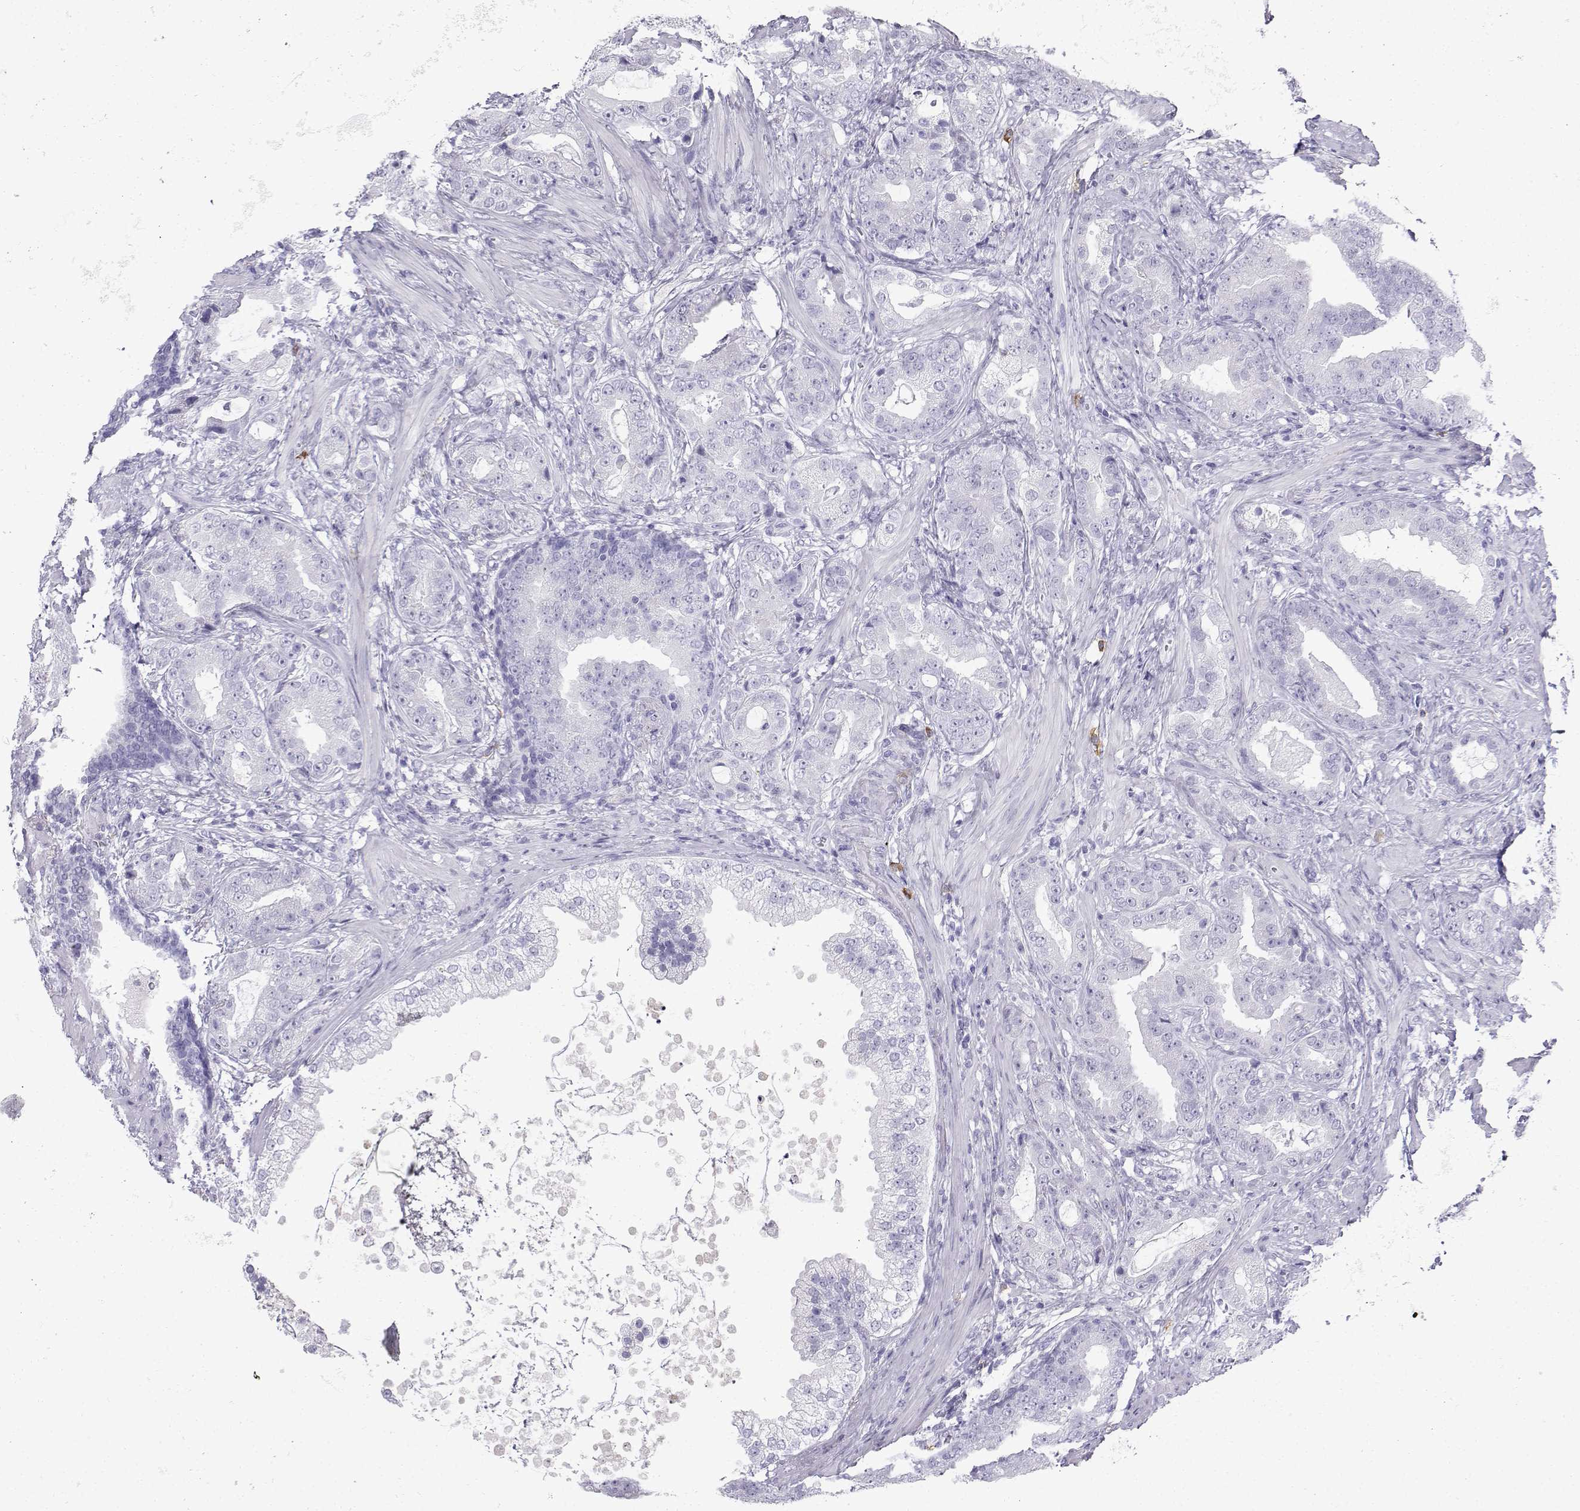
{"staining": {"intensity": "negative", "quantity": "none", "location": "none"}, "tissue": "prostate cancer", "cell_type": "Tumor cells", "image_type": "cancer", "snomed": [{"axis": "morphology", "description": "Adenocarcinoma, NOS"}, {"axis": "topography", "description": "Prostate"}], "caption": "The micrograph reveals no staining of tumor cells in prostate cancer.", "gene": "SLC18A2", "patient": {"sex": "male", "age": 57}}